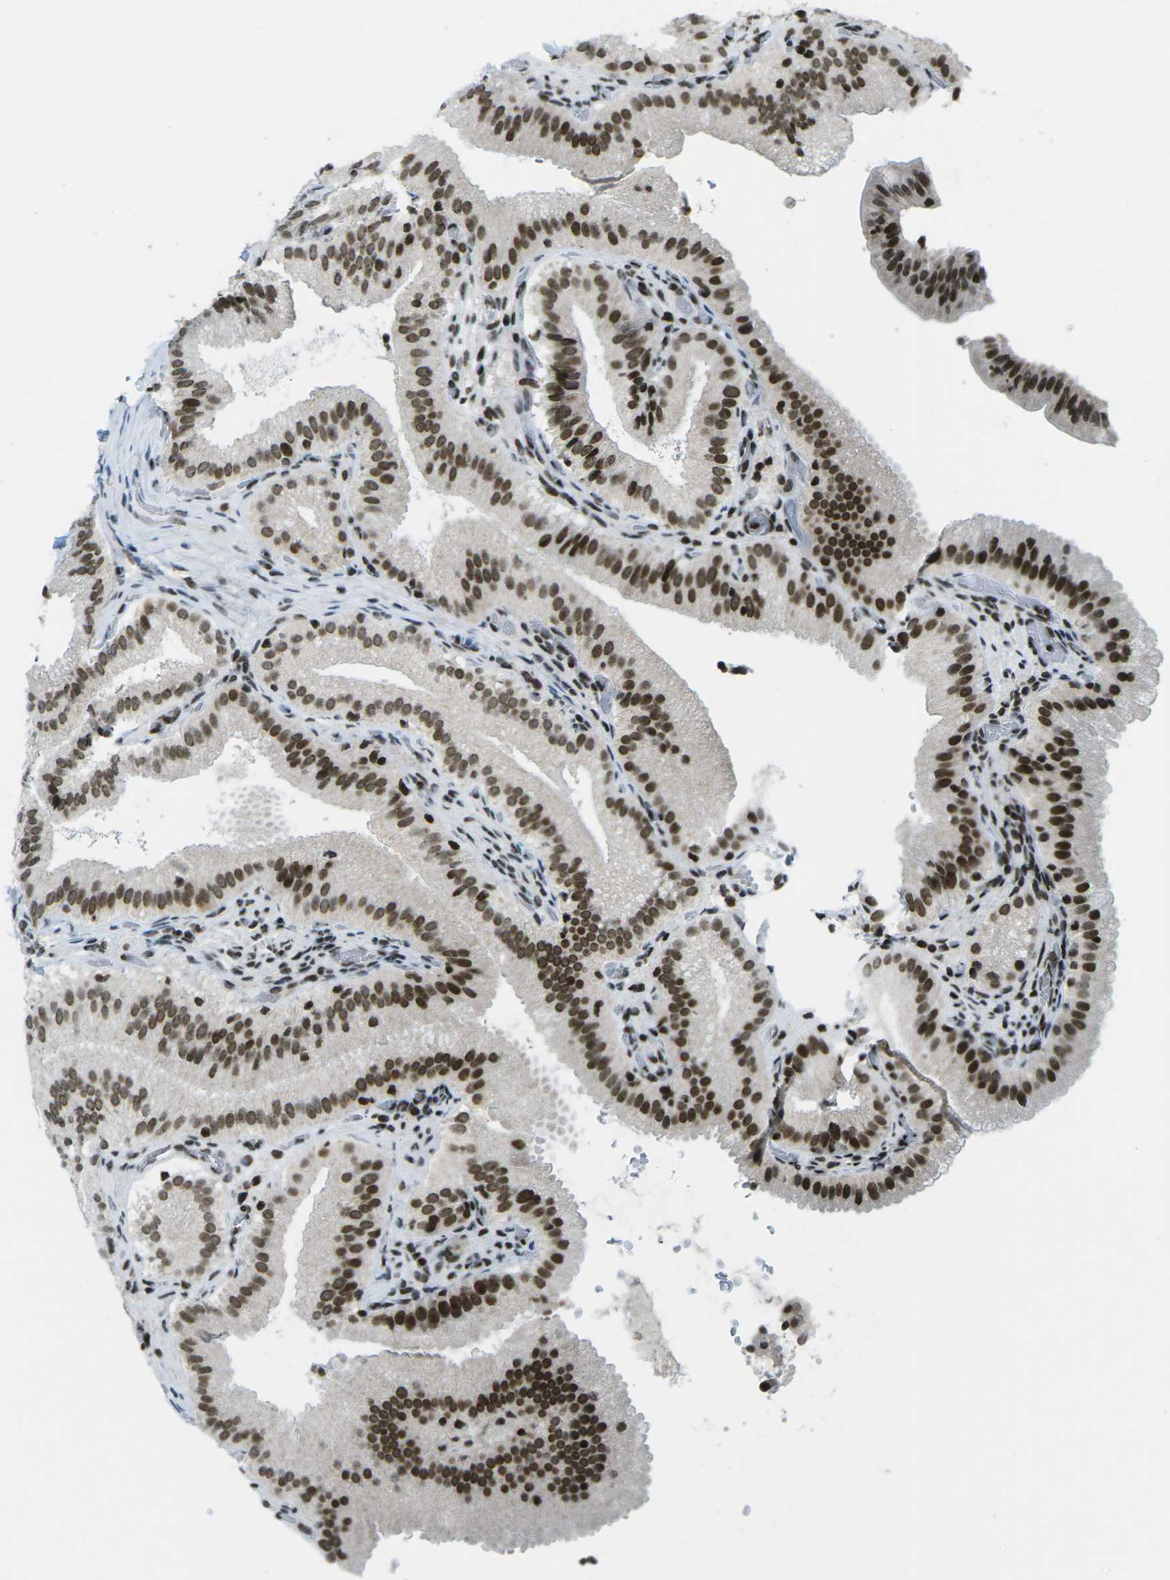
{"staining": {"intensity": "strong", "quantity": ">75%", "location": "nuclear"}, "tissue": "gallbladder", "cell_type": "Glandular cells", "image_type": "normal", "snomed": [{"axis": "morphology", "description": "Normal tissue, NOS"}, {"axis": "topography", "description": "Gallbladder"}], "caption": "IHC of normal gallbladder demonstrates high levels of strong nuclear staining in about >75% of glandular cells.", "gene": "EME1", "patient": {"sex": "male", "age": 54}}